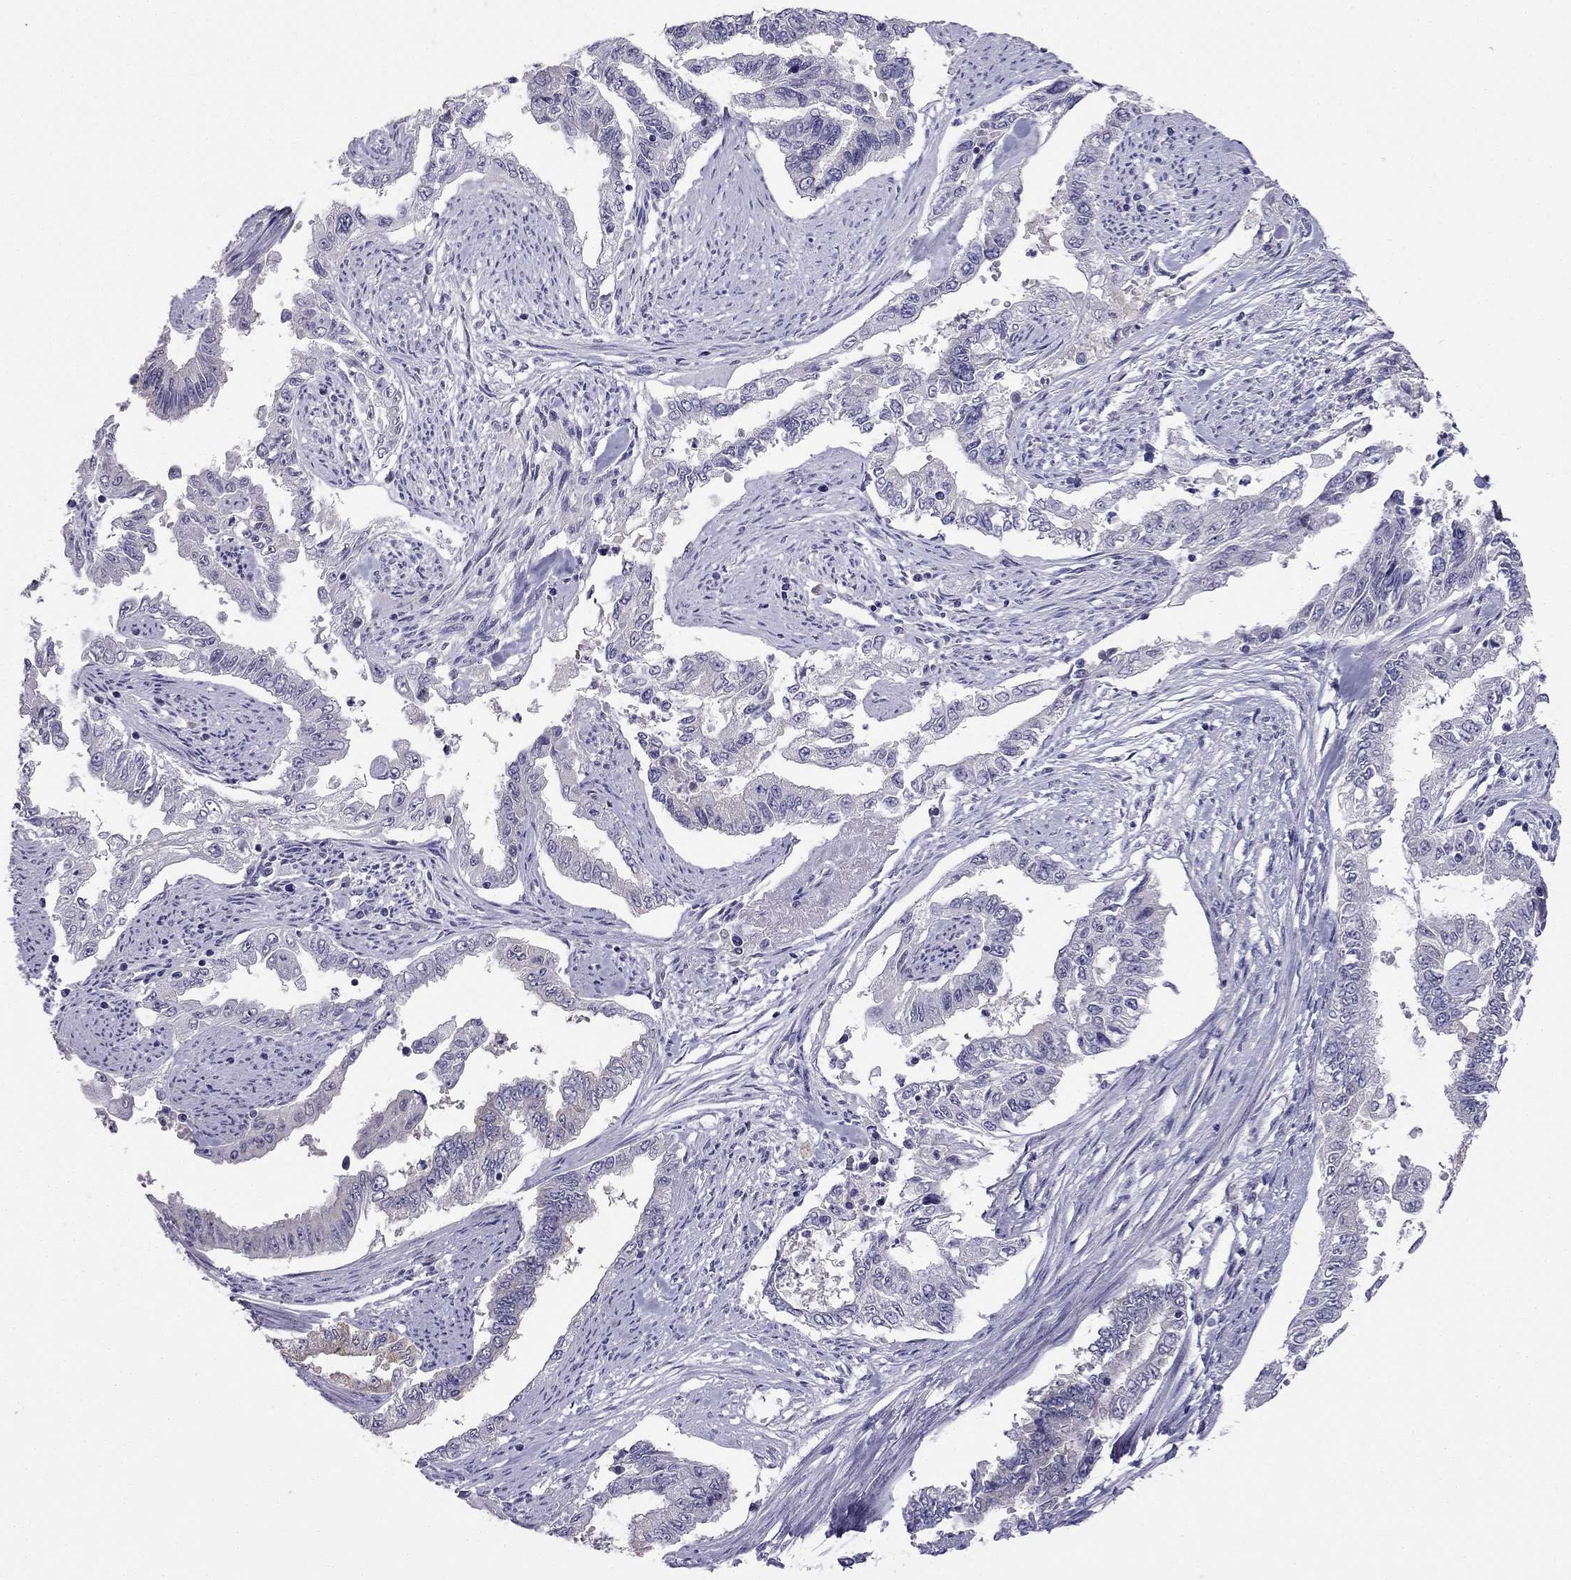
{"staining": {"intensity": "negative", "quantity": "none", "location": "none"}, "tissue": "endometrial cancer", "cell_type": "Tumor cells", "image_type": "cancer", "snomed": [{"axis": "morphology", "description": "Adenocarcinoma, NOS"}, {"axis": "topography", "description": "Uterus"}], "caption": "This is a histopathology image of IHC staining of adenocarcinoma (endometrial), which shows no staining in tumor cells.", "gene": "C16orf89", "patient": {"sex": "female", "age": 59}}